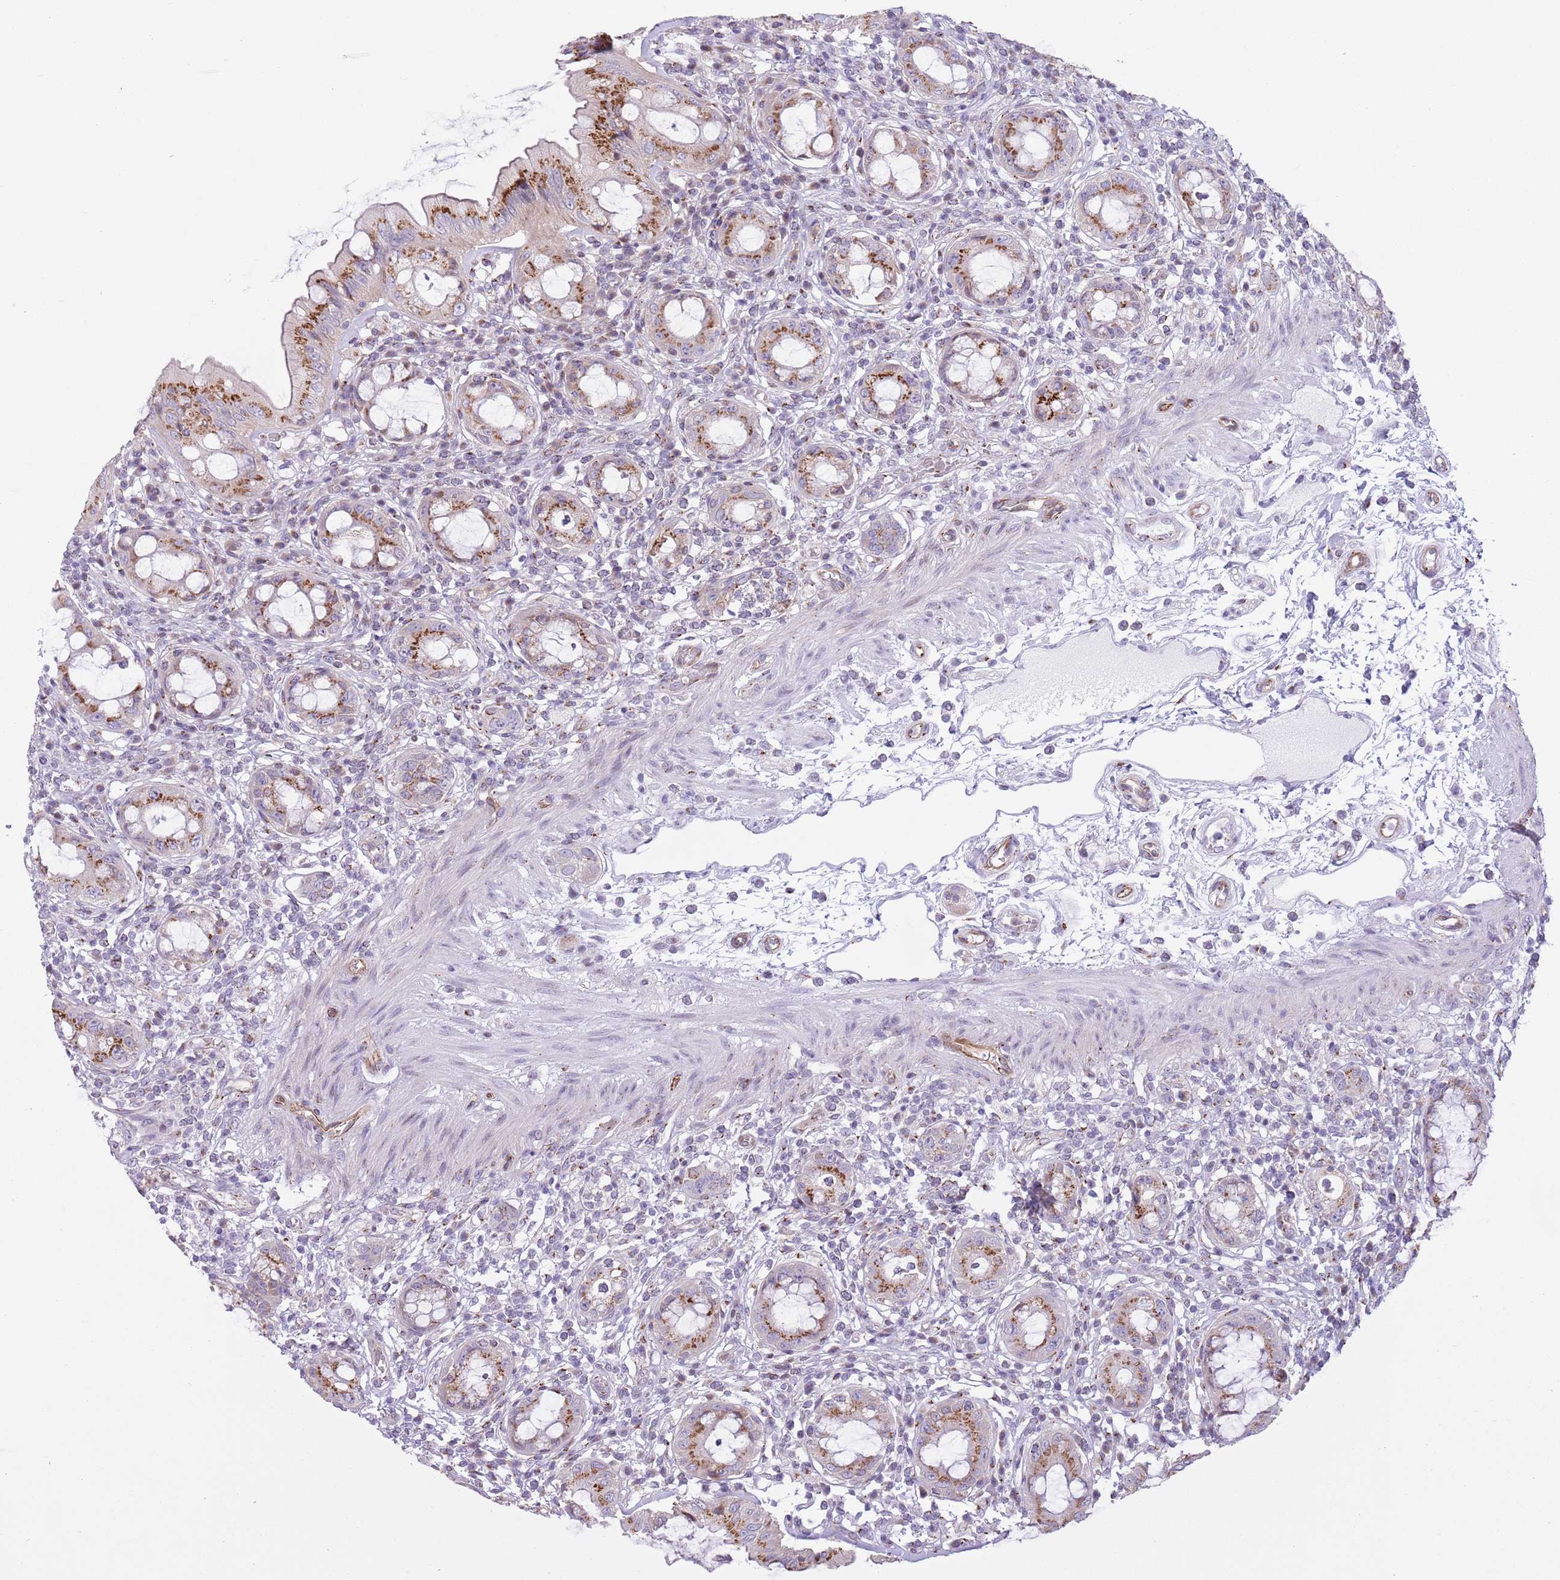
{"staining": {"intensity": "strong", "quantity": "25%-75%", "location": "cytoplasmic/membranous"}, "tissue": "rectum", "cell_type": "Glandular cells", "image_type": "normal", "snomed": [{"axis": "morphology", "description": "Normal tissue, NOS"}, {"axis": "topography", "description": "Rectum"}], "caption": "IHC of benign rectum demonstrates high levels of strong cytoplasmic/membranous positivity in approximately 25%-75% of glandular cells.", "gene": "C20orf96", "patient": {"sex": "female", "age": 57}}